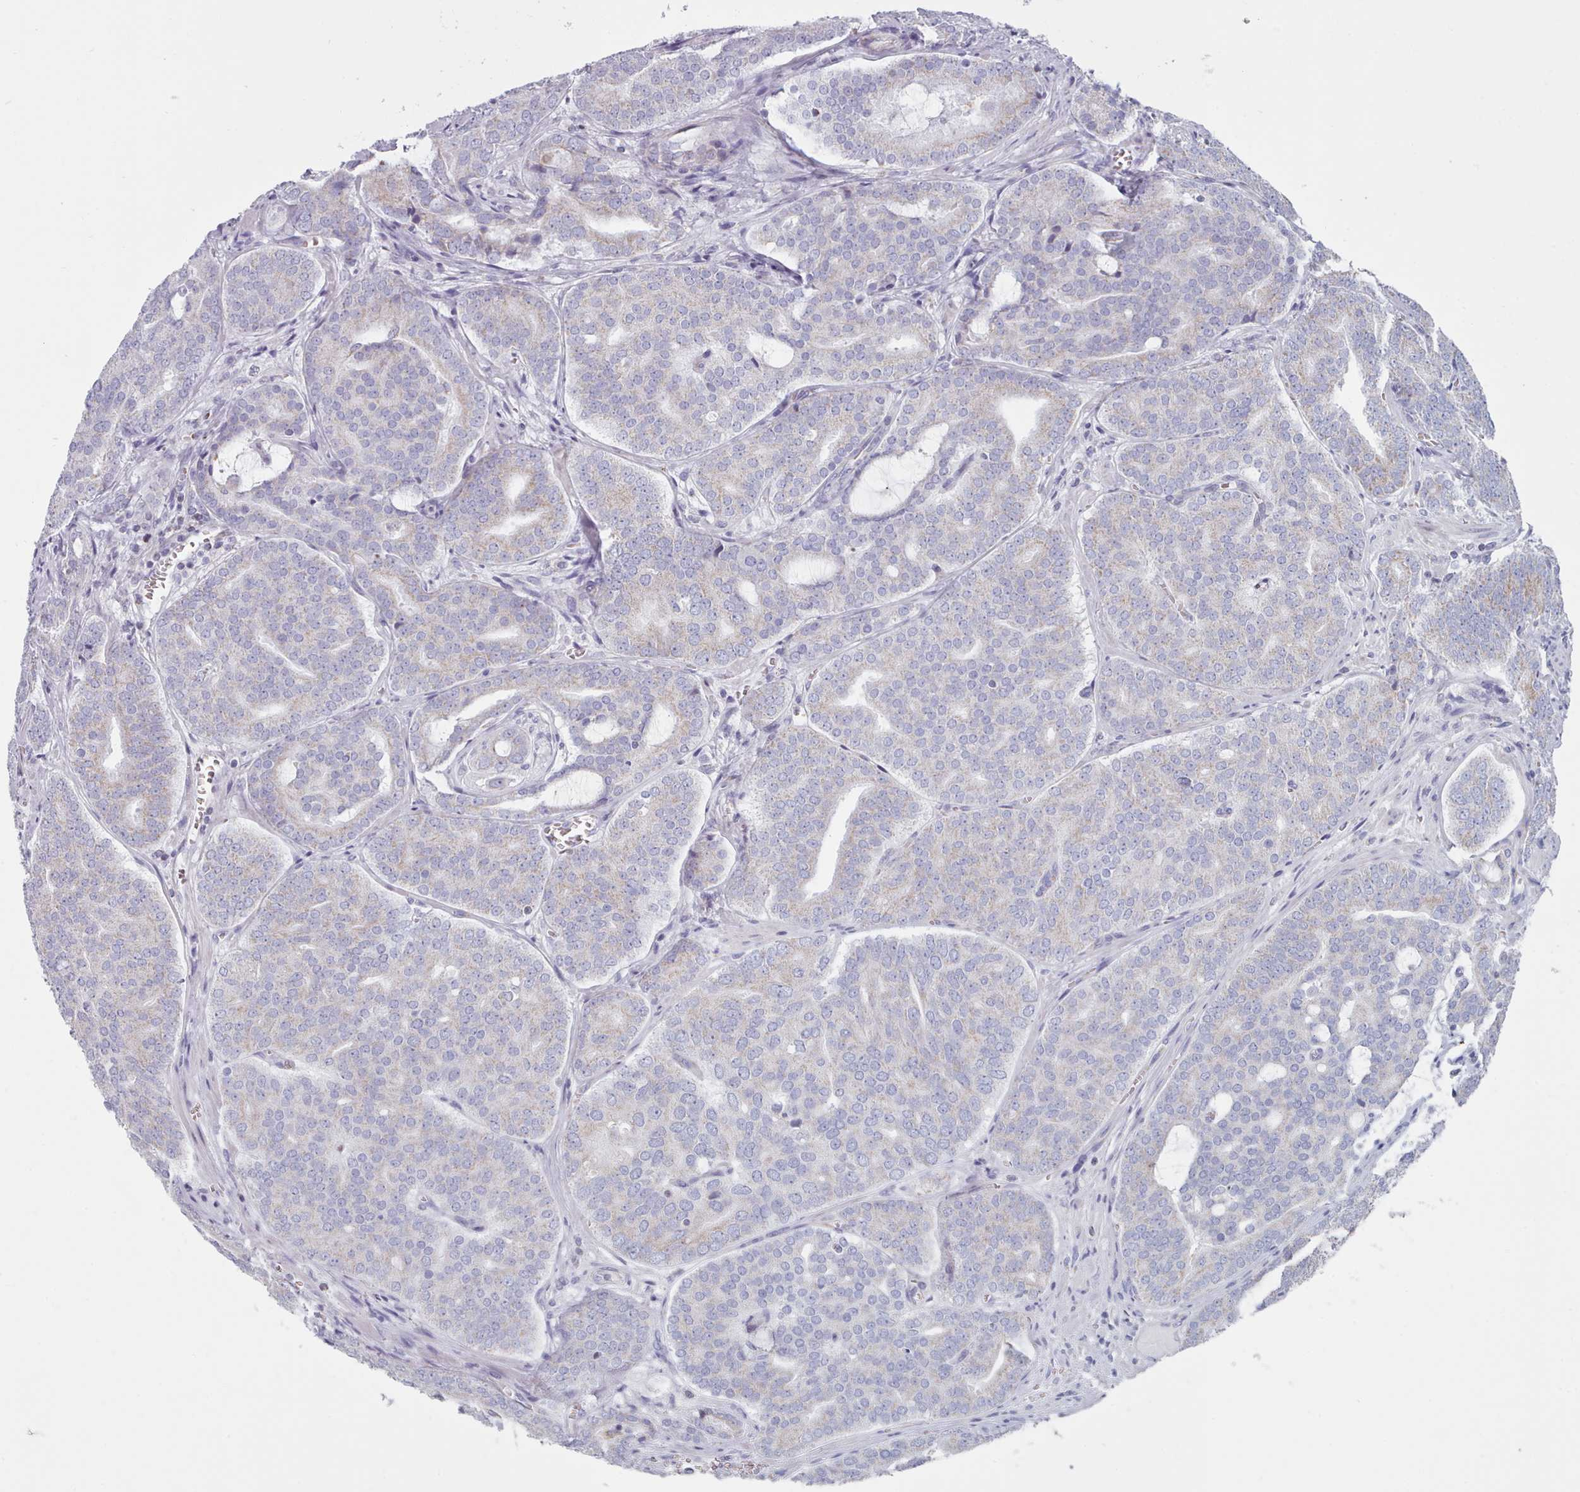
{"staining": {"intensity": "negative", "quantity": "none", "location": "none"}, "tissue": "prostate cancer", "cell_type": "Tumor cells", "image_type": "cancer", "snomed": [{"axis": "morphology", "description": "Adenocarcinoma, High grade"}, {"axis": "topography", "description": "Prostate"}], "caption": "An image of prostate cancer stained for a protein demonstrates no brown staining in tumor cells.", "gene": "FAM170B", "patient": {"sex": "male", "age": 55}}